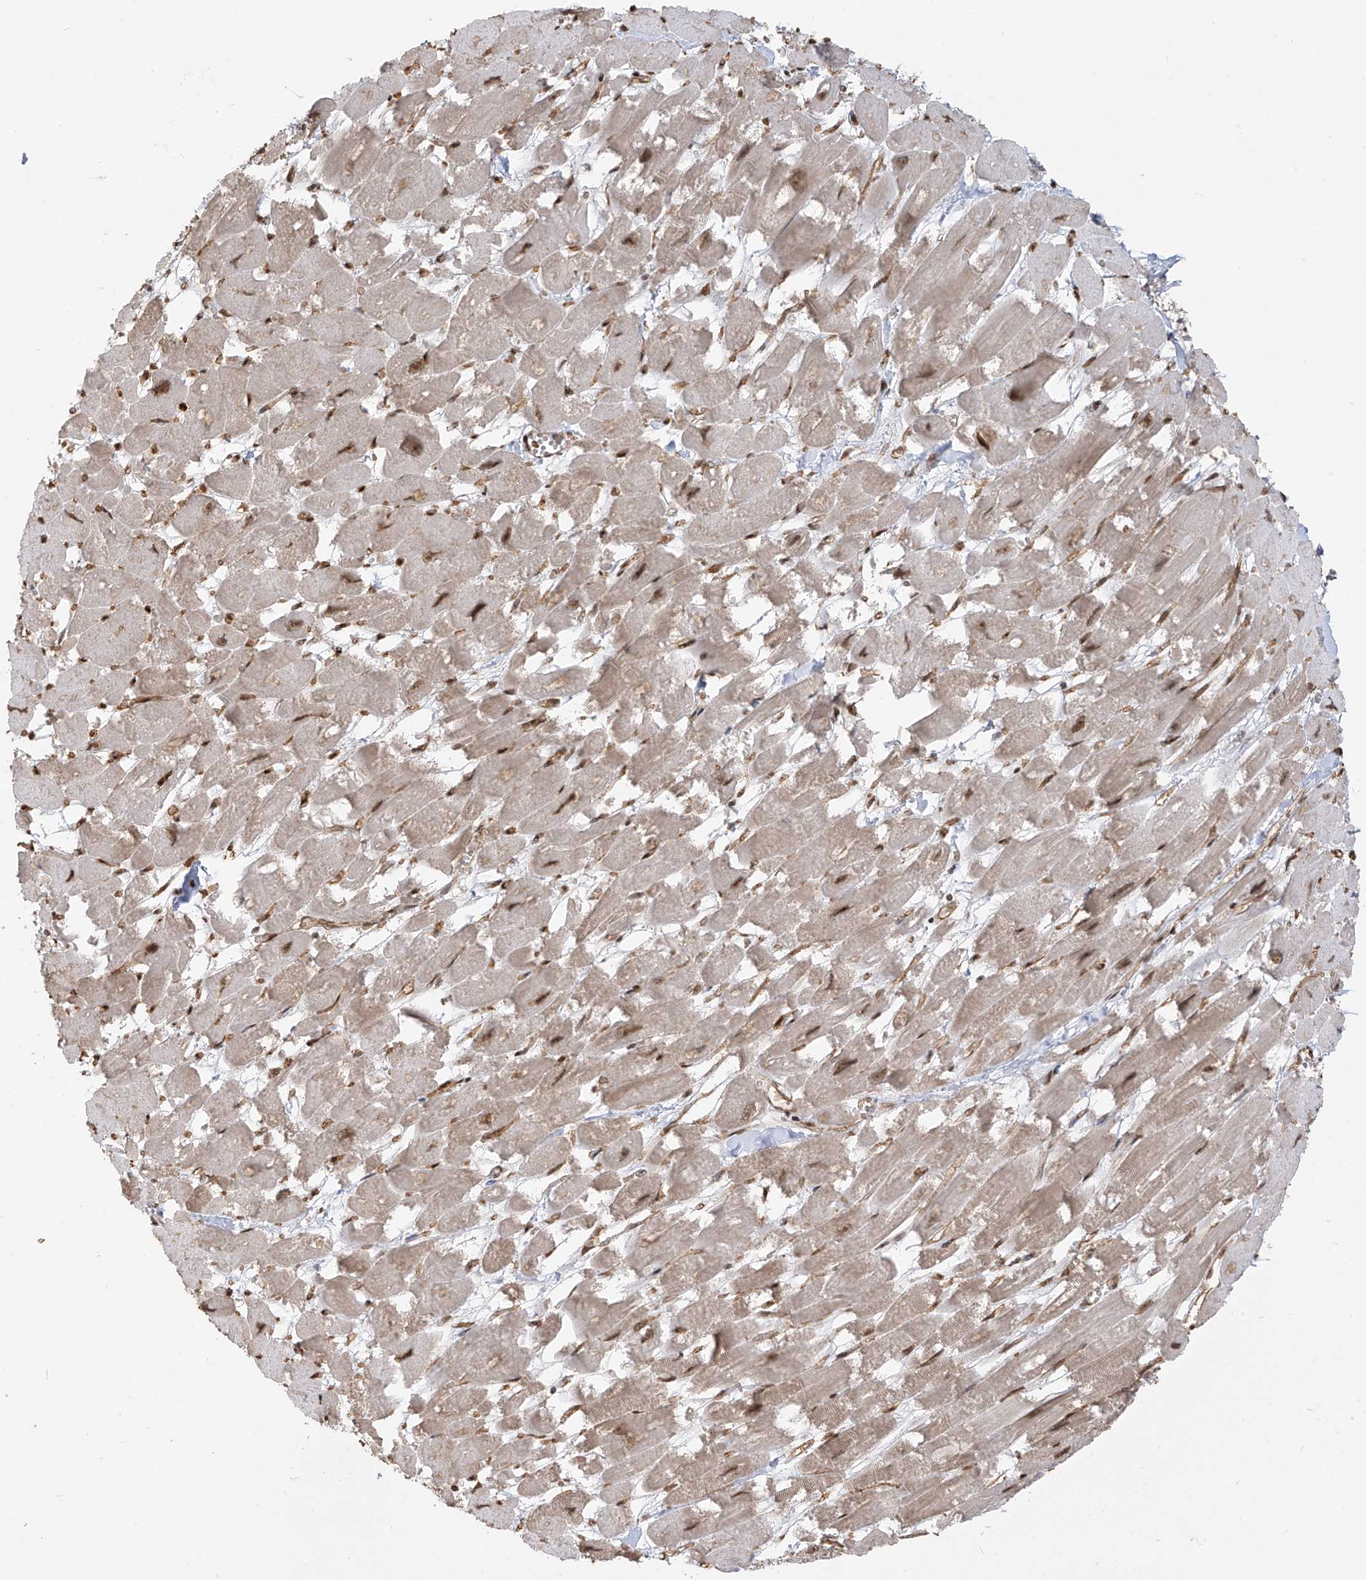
{"staining": {"intensity": "moderate", "quantity": ">75%", "location": "nuclear"}, "tissue": "heart muscle", "cell_type": "Cardiomyocytes", "image_type": "normal", "snomed": [{"axis": "morphology", "description": "Normal tissue, NOS"}, {"axis": "topography", "description": "Heart"}], "caption": "Moderate nuclear positivity is present in about >75% of cardiomyocytes in benign heart muscle.", "gene": "ARHGEF3", "patient": {"sex": "male", "age": 54}}